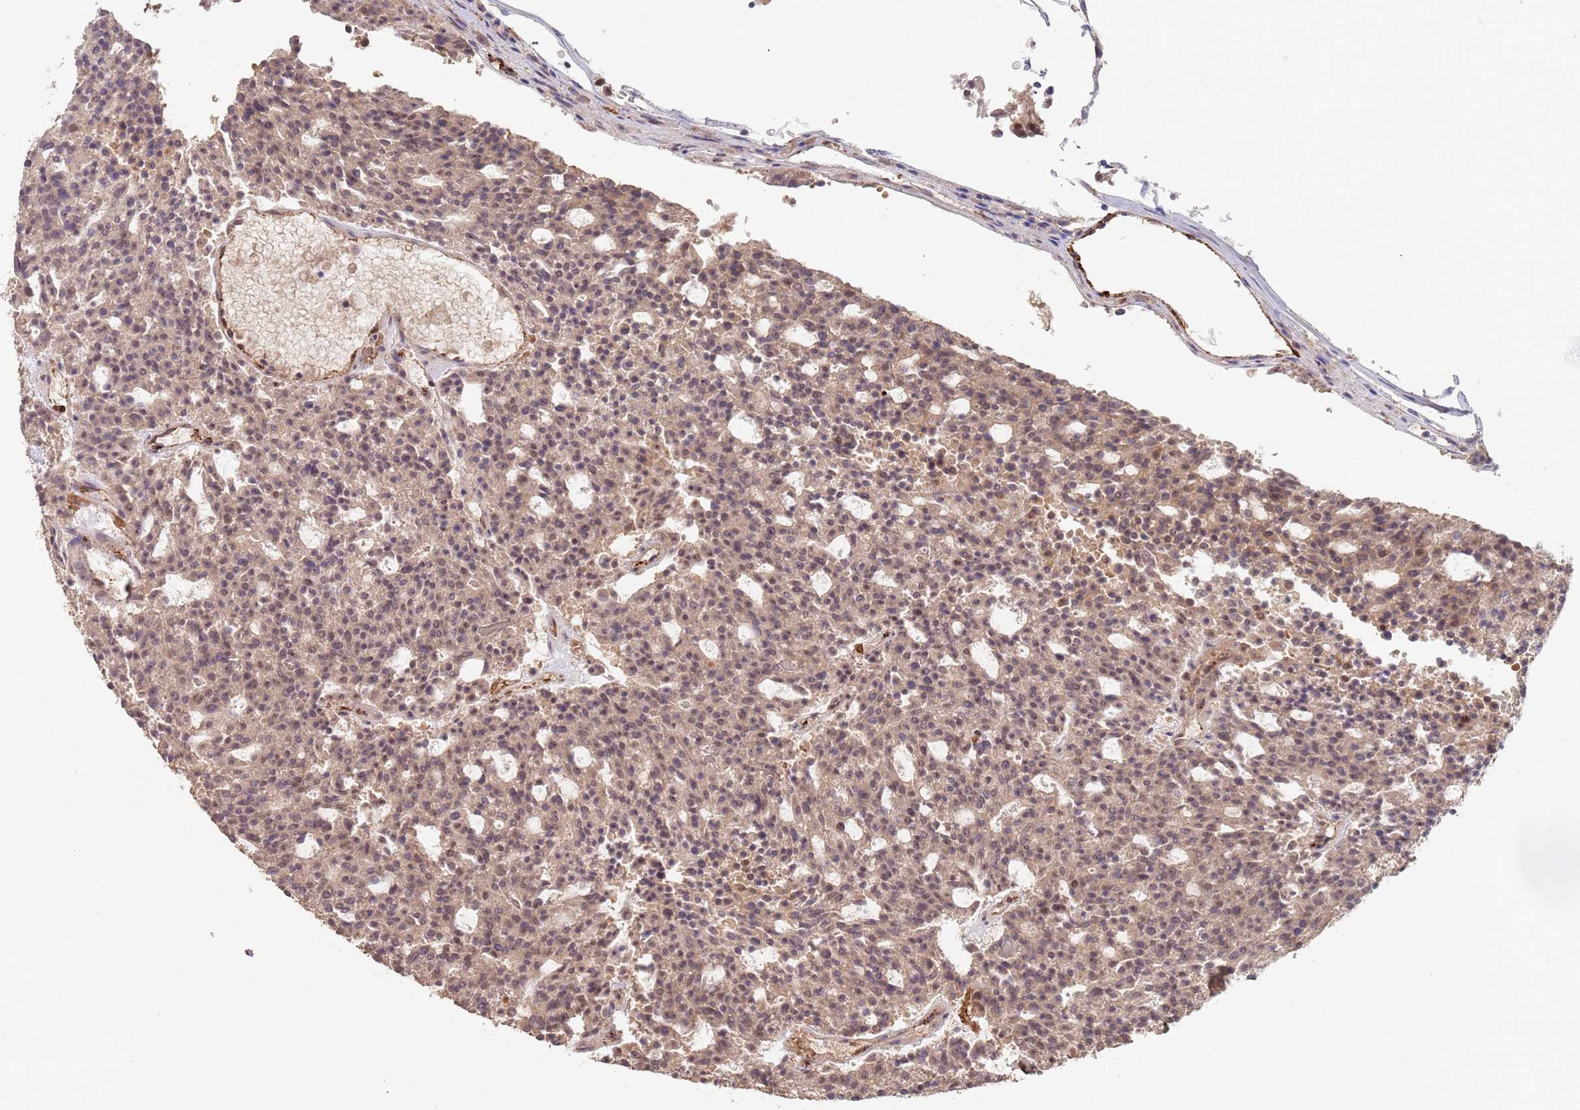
{"staining": {"intensity": "moderate", "quantity": ">75%", "location": "cytoplasmic/membranous,nuclear"}, "tissue": "carcinoid", "cell_type": "Tumor cells", "image_type": "cancer", "snomed": [{"axis": "morphology", "description": "Carcinoid, malignant, NOS"}, {"axis": "topography", "description": "Pancreas"}], "caption": "IHC (DAB (3,3'-diaminobenzidine)) staining of human malignant carcinoid displays moderate cytoplasmic/membranous and nuclear protein expression in approximately >75% of tumor cells.", "gene": "RFXANK", "patient": {"sex": "female", "age": 54}}